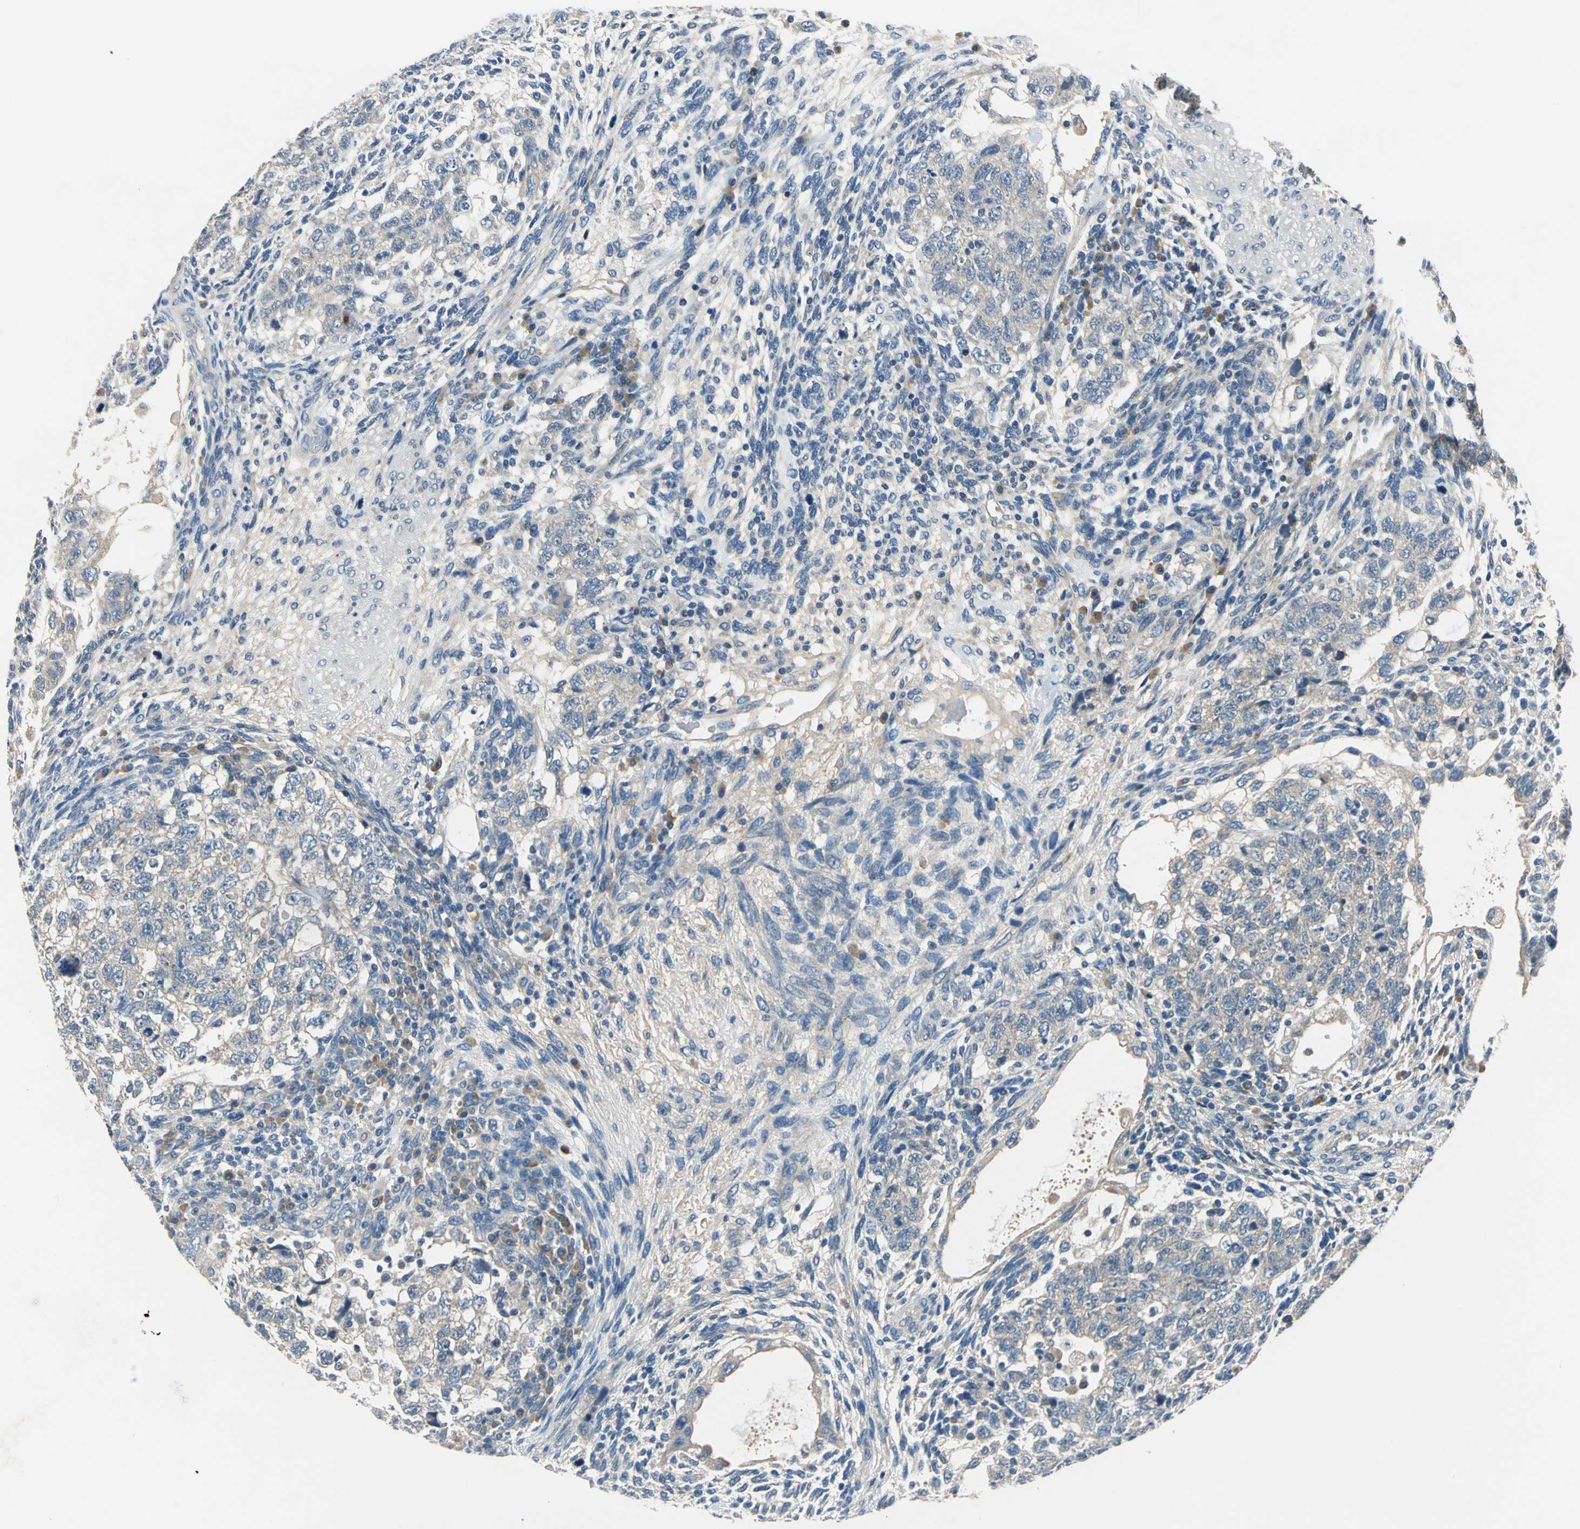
{"staining": {"intensity": "weak", "quantity": "25%-75%", "location": "cytoplasmic/membranous"}, "tissue": "testis cancer", "cell_type": "Tumor cells", "image_type": "cancer", "snomed": [{"axis": "morphology", "description": "Normal tissue, NOS"}, {"axis": "morphology", "description": "Carcinoma, Embryonal, NOS"}, {"axis": "topography", "description": "Testis"}], "caption": "DAB (3,3'-diaminobenzidine) immunohistochemical staining of human testis cancer (embryonal carcinoma) demonstrates weak cytoplasmic/membranous protein positivity in approximately 25%-75% of tumor cells.", "gene": "SLC16A7", "patient": {"sex": "male", "age": 36}}